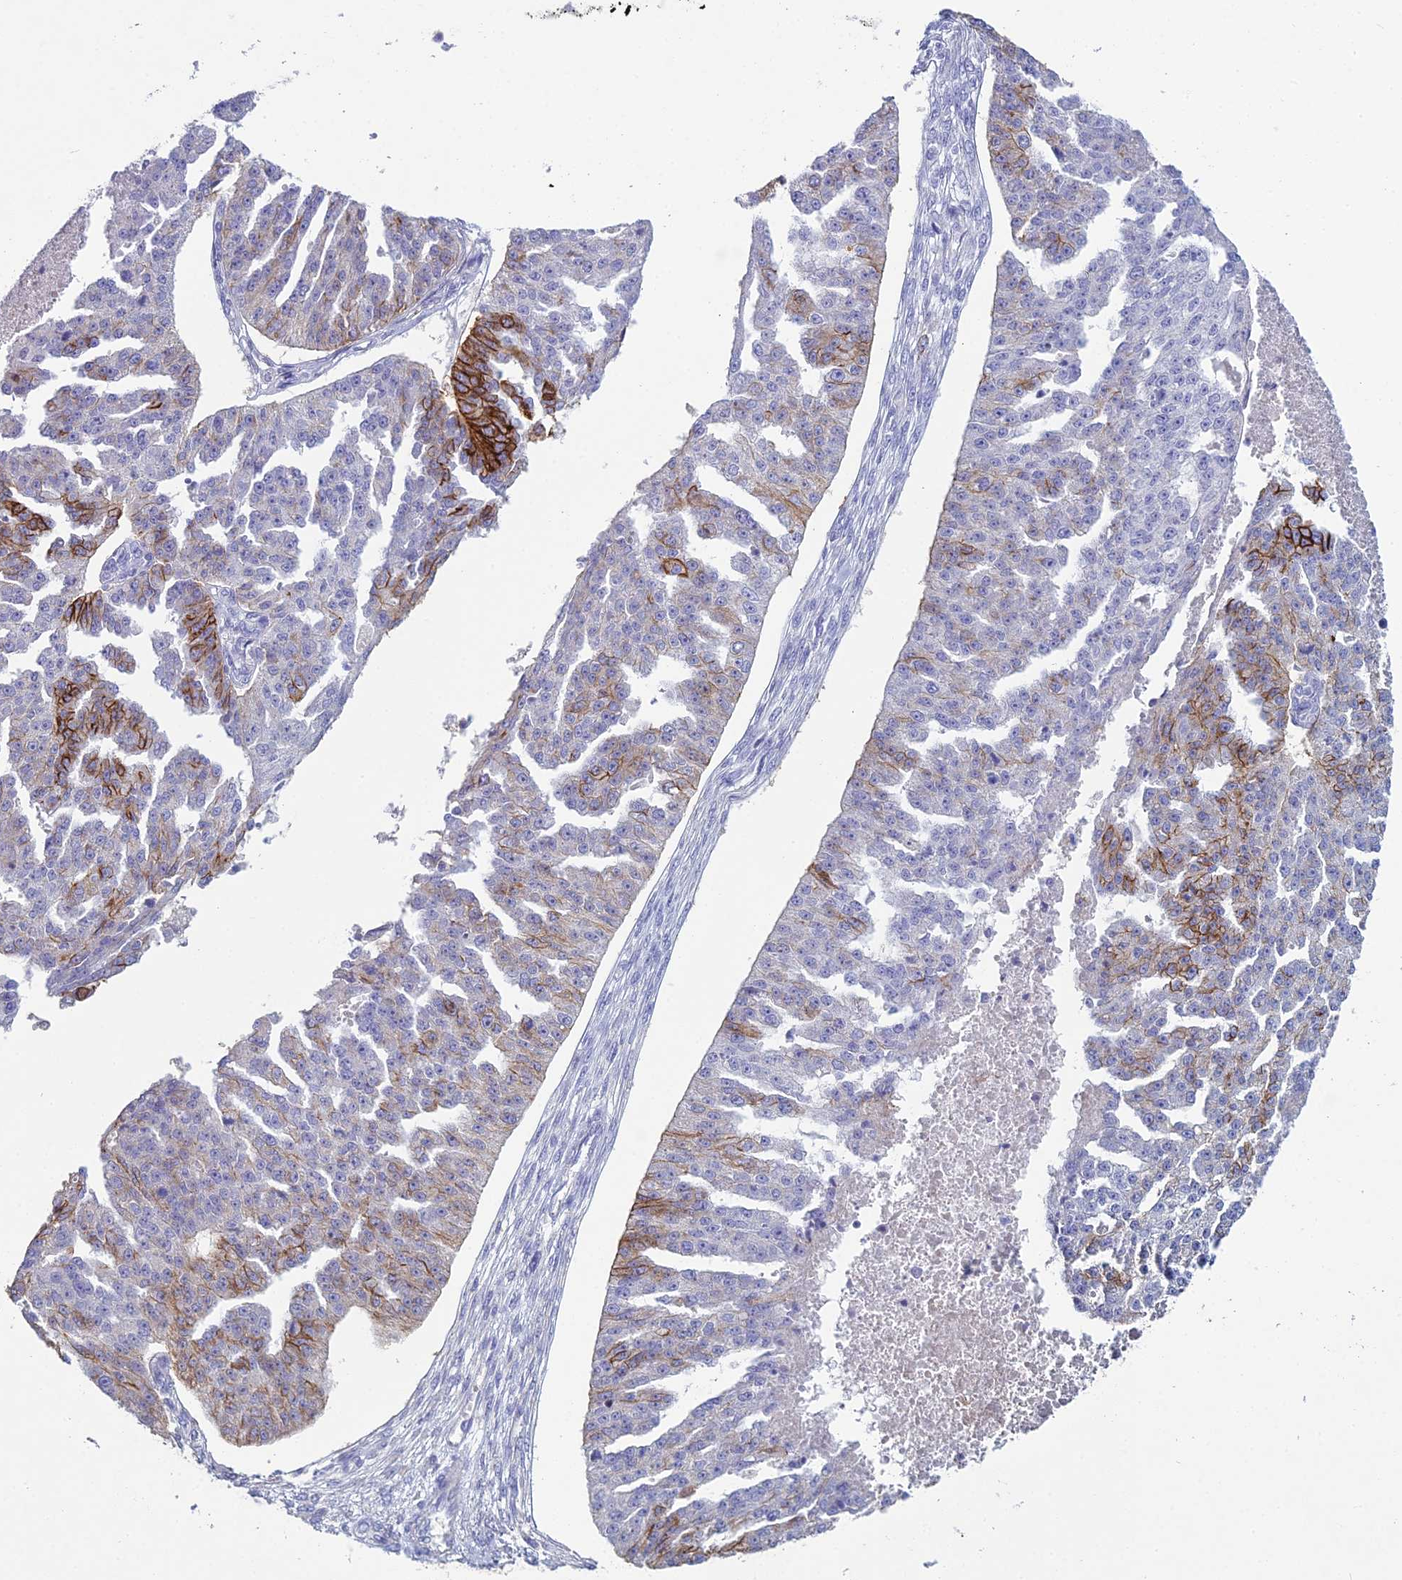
{"staining": {"intensity": "strong", "quantity": "<25%", "location": "cytoplasmic/membranous"}, "tissue": "ovarian cancer", "cell_type": "Tumor cells", "image_type": "cancer", "snomed": [{"axis": "morphology", "description": "Cystadenocarcinoma, serous, NOS"}, {"axis": "topography", "description": "Ovary"}], "caption": "DAB immunohistochemical staining of ovarian cancer (serous cystadenocarcinoma) reveals strong cytoplasmic/membranous protein expression in about <25% of tumor cells. The staining was performed using DAB, with brown indicating positive protein expression. Nuclei are stained blue with hematoxylin.", "gene": "NCAM1", "patient": {"sex": "female", "age": 58}}